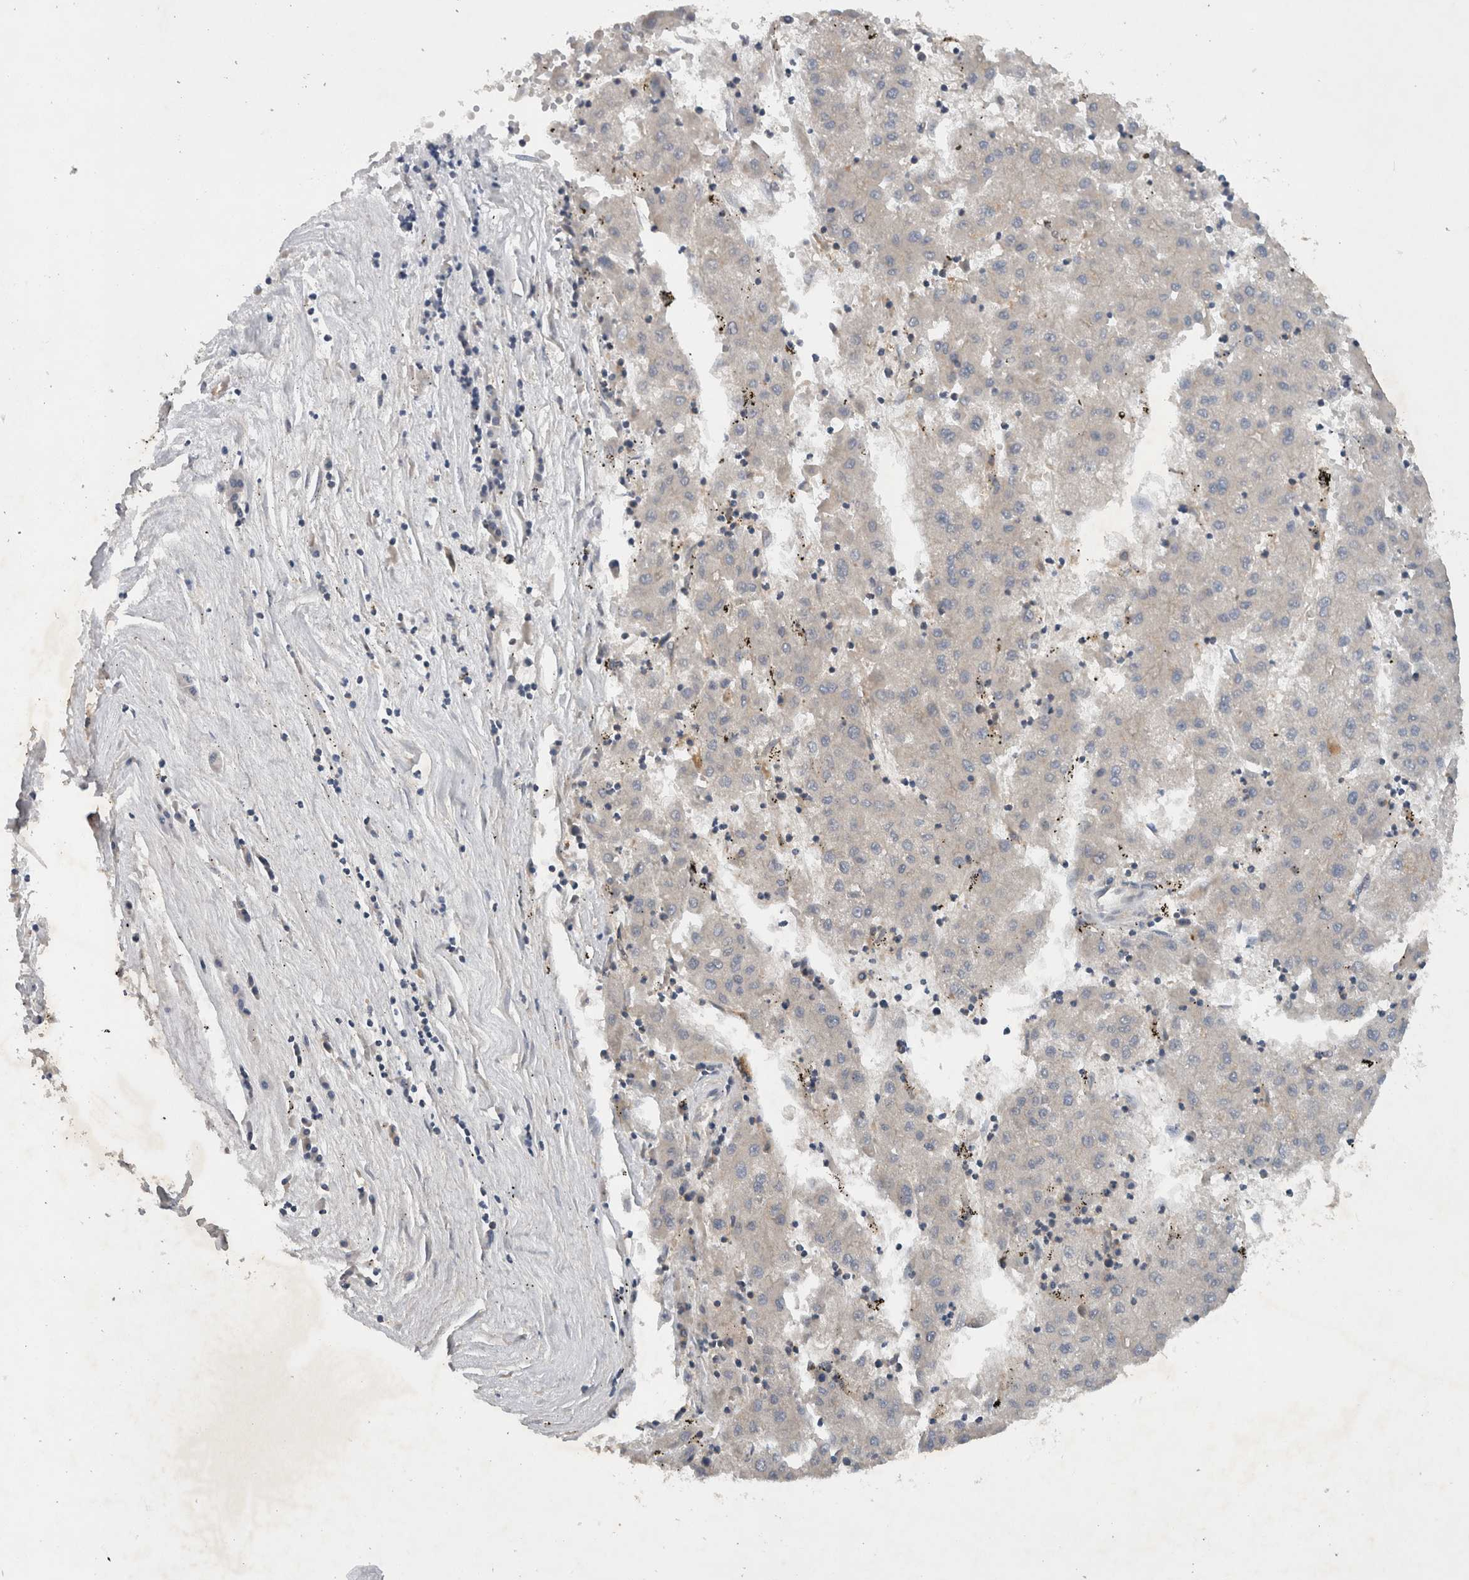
{"staining": {"intensity": "negative", "quantity": "none", "location": "none"}, "tissue": "liver cancer", "cell_type": "Tumor cells", "image_type": "cancer", "snomed": [{"axis": "morphology", "description": "Carcinoma, Hepatocellular, NOS"}, {"axis": "topography", "description": "Liver"}], "caption": "A photomicrograph of liver cancer stained for a protein demonstrates no brown staining in tumor cells.", "gene": "SCARA5", "patient": {"sex": "male", "age": 72}}